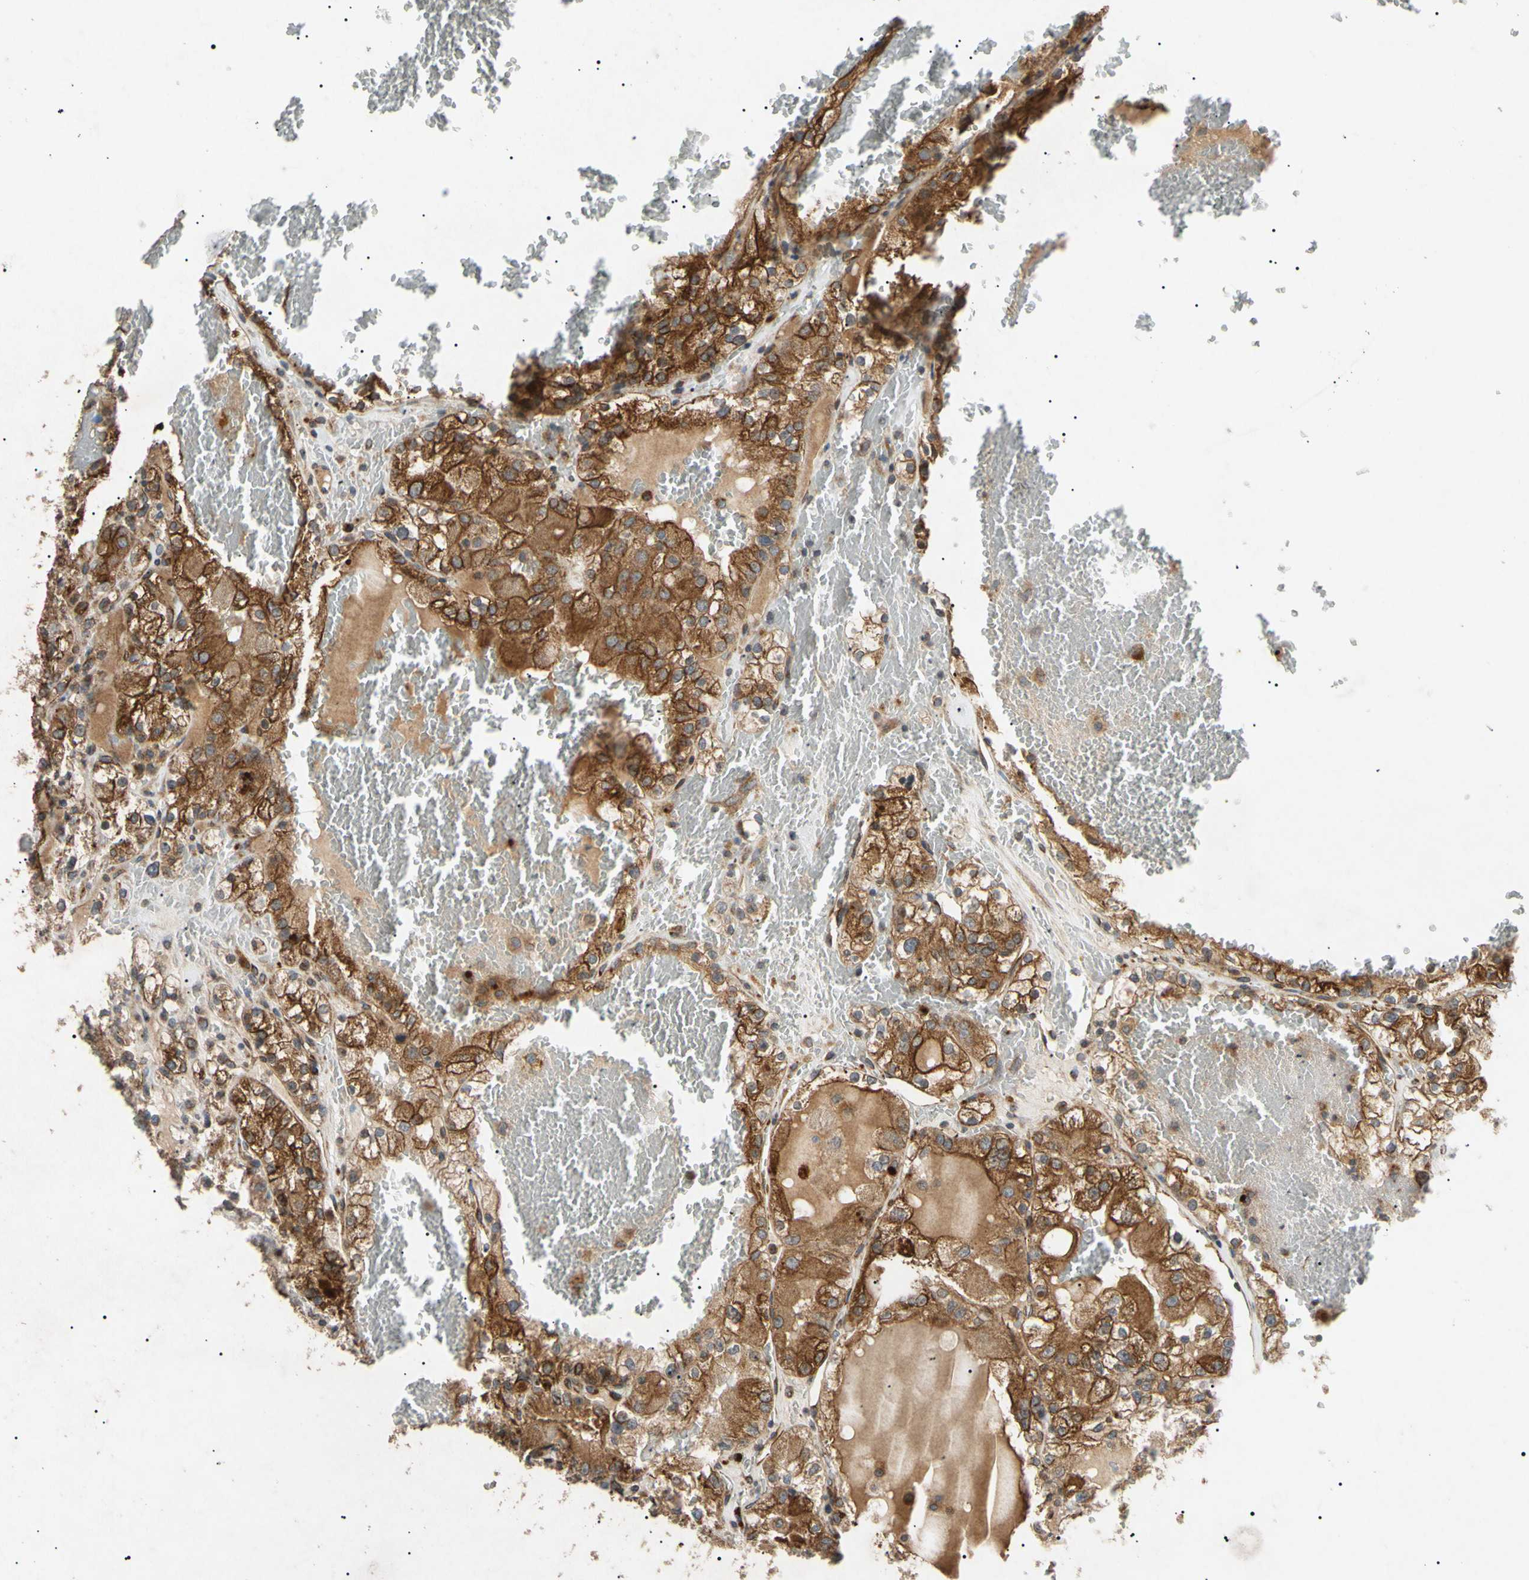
{"staining": {"intensity": "strong", "quantity": ">75%", "location": "cytoplasmic/membranous,nuclear"}, "tissue": "renal cancer", "cell_type": "Tumor cells", "image_type": "cancer", "snomed": [{"axis": "morphology", "description": "Normal tissue, NOS"}, {"axis": "morphology", "description": "Adenocarcinoma, NOS"}, {"axis": "topography", "description": "Kidney"}], "caption": "Immunohistochemical staining of human adenocarcinoma (renal) shows strong cytoplasmic/membranous and nuclear protein staining in approximately >75% of tumor cells. (Stains: DAB in brown, nuclei in blue, Microscopy: brightfield microscopy at high magnification).", "gene": "TUBB4A", "patient": {"sex": "male", "age": 61}}